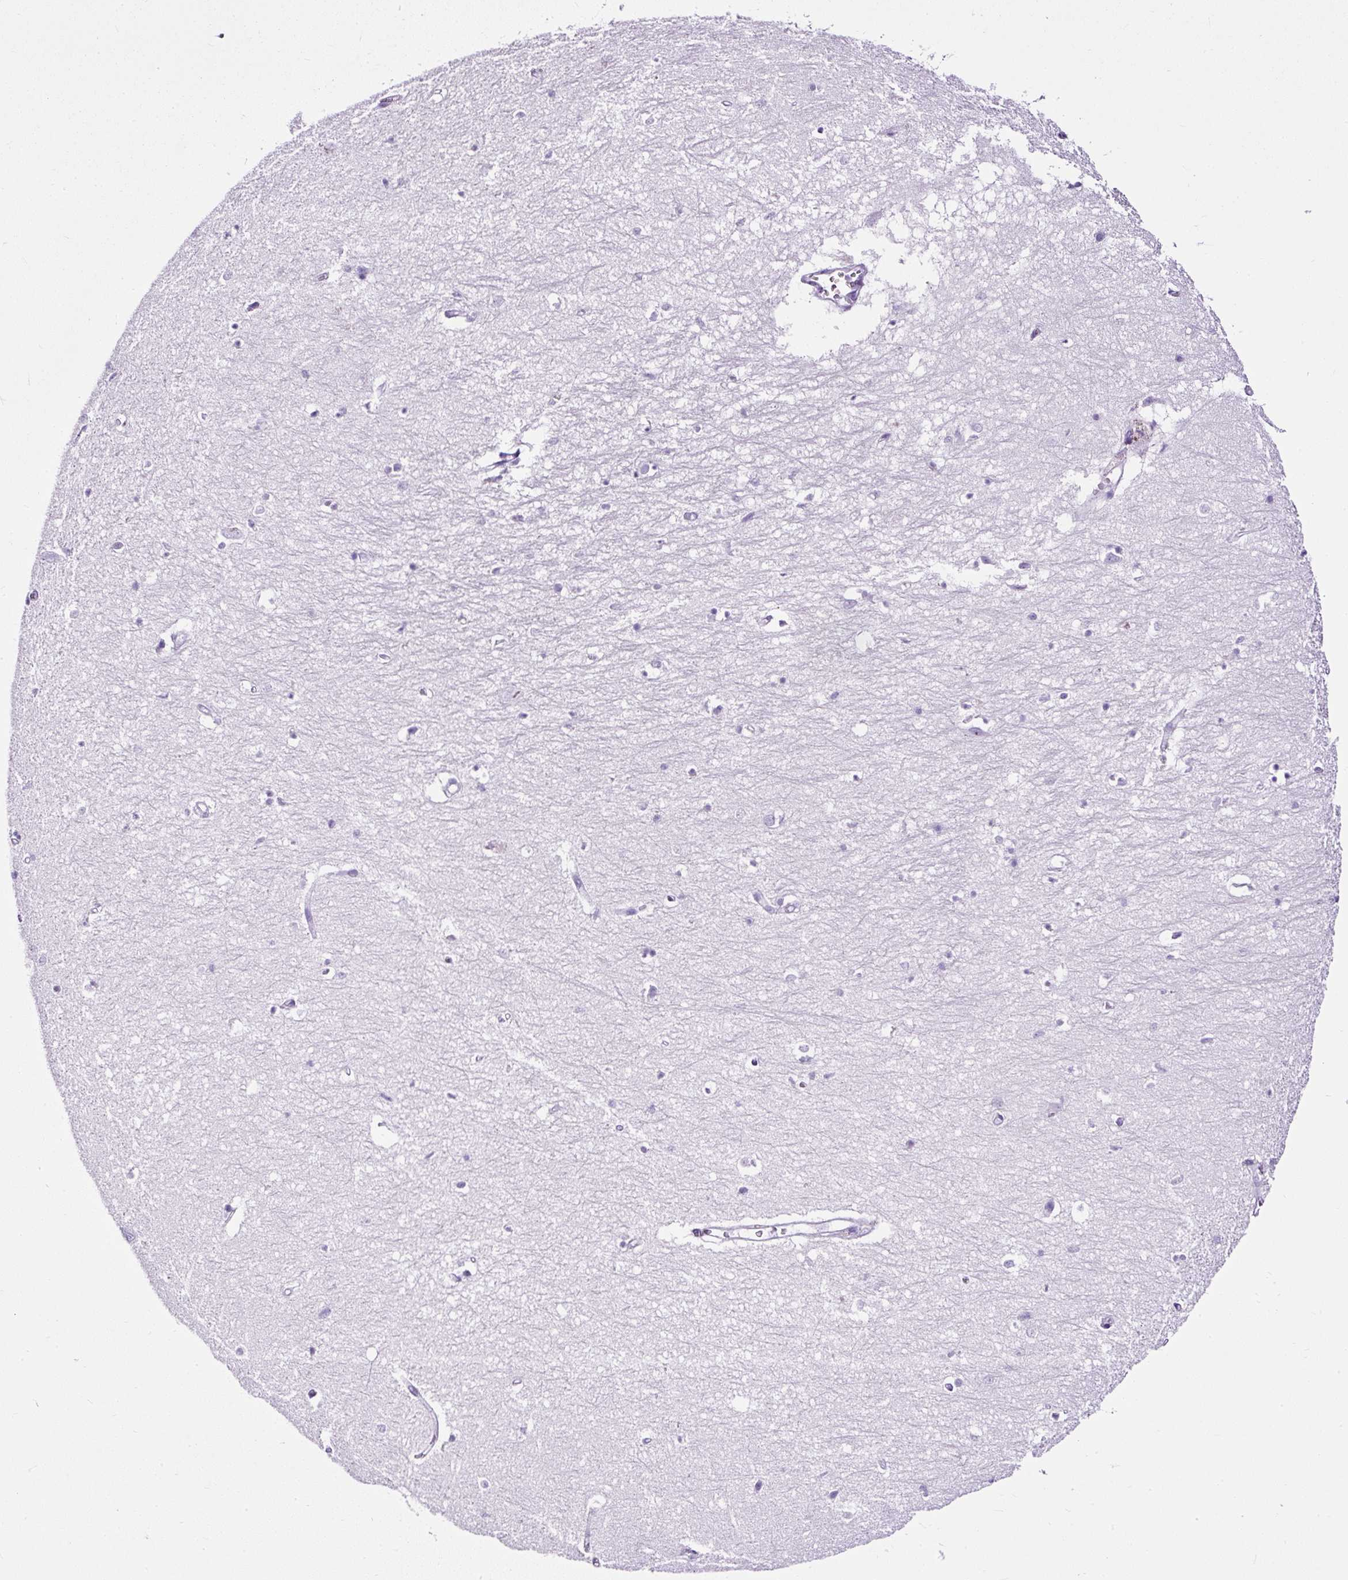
{"staining": {"intensity": "negative", "quantity": "none", "location": "none"}, "tissue": "hippocampus", "cell_type": "Glial cells", "image_type": "normal", "snomed": [{"axis": "morphology", "description": "Normal tissue, NOS"}, {"axis": "topography", "description": "Hippocampus"}], "caption": "Immunohistochemistry (IHC) photomicrograph of benign hippocampus: hippocampus stained with DAB (3,3'-diaminobenzidine) shows no significant protein positivity in glial cells.", "gene": "NTS", "patient": {"sex": "female", "age": 64}}